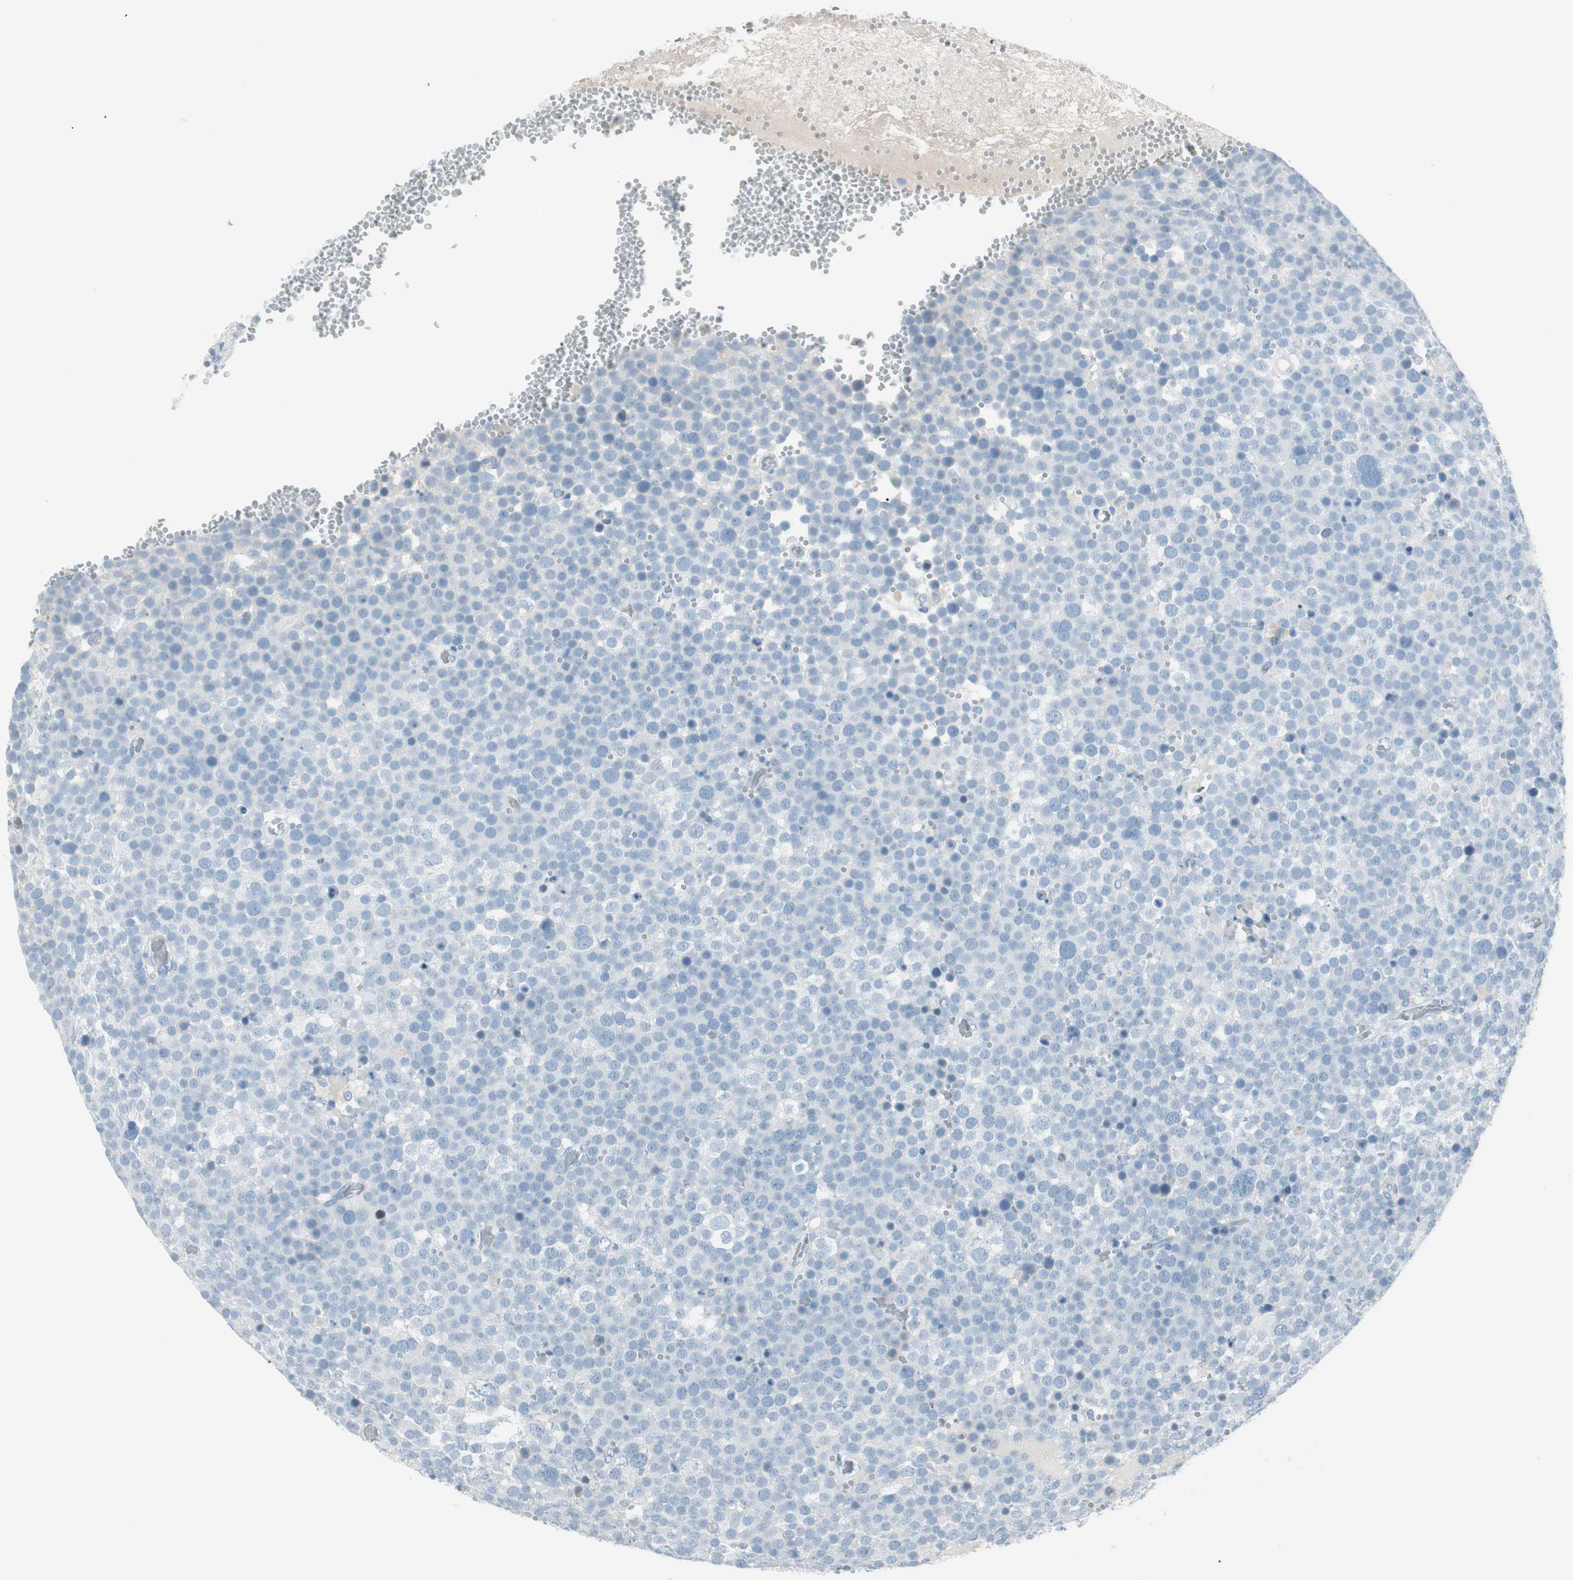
{"staining": {"intensity": "negative", "quantity": "none", "location": "none"}, "tissue": "testis cancer", "cell_type": "Tumor cells", "image_type": "cancer", "snomed": [{"axis": "morphology", "description": "Seminoma, NOS"}, {"axis": "topography", "description": "Testis"}], "caption": "Human testis cancer stained for a protein using immunohistochemistry (IHC) shows no positivity in tumor cells.", "gene": "ITLN2", "patient": {"sex": "male", "age": 71}}